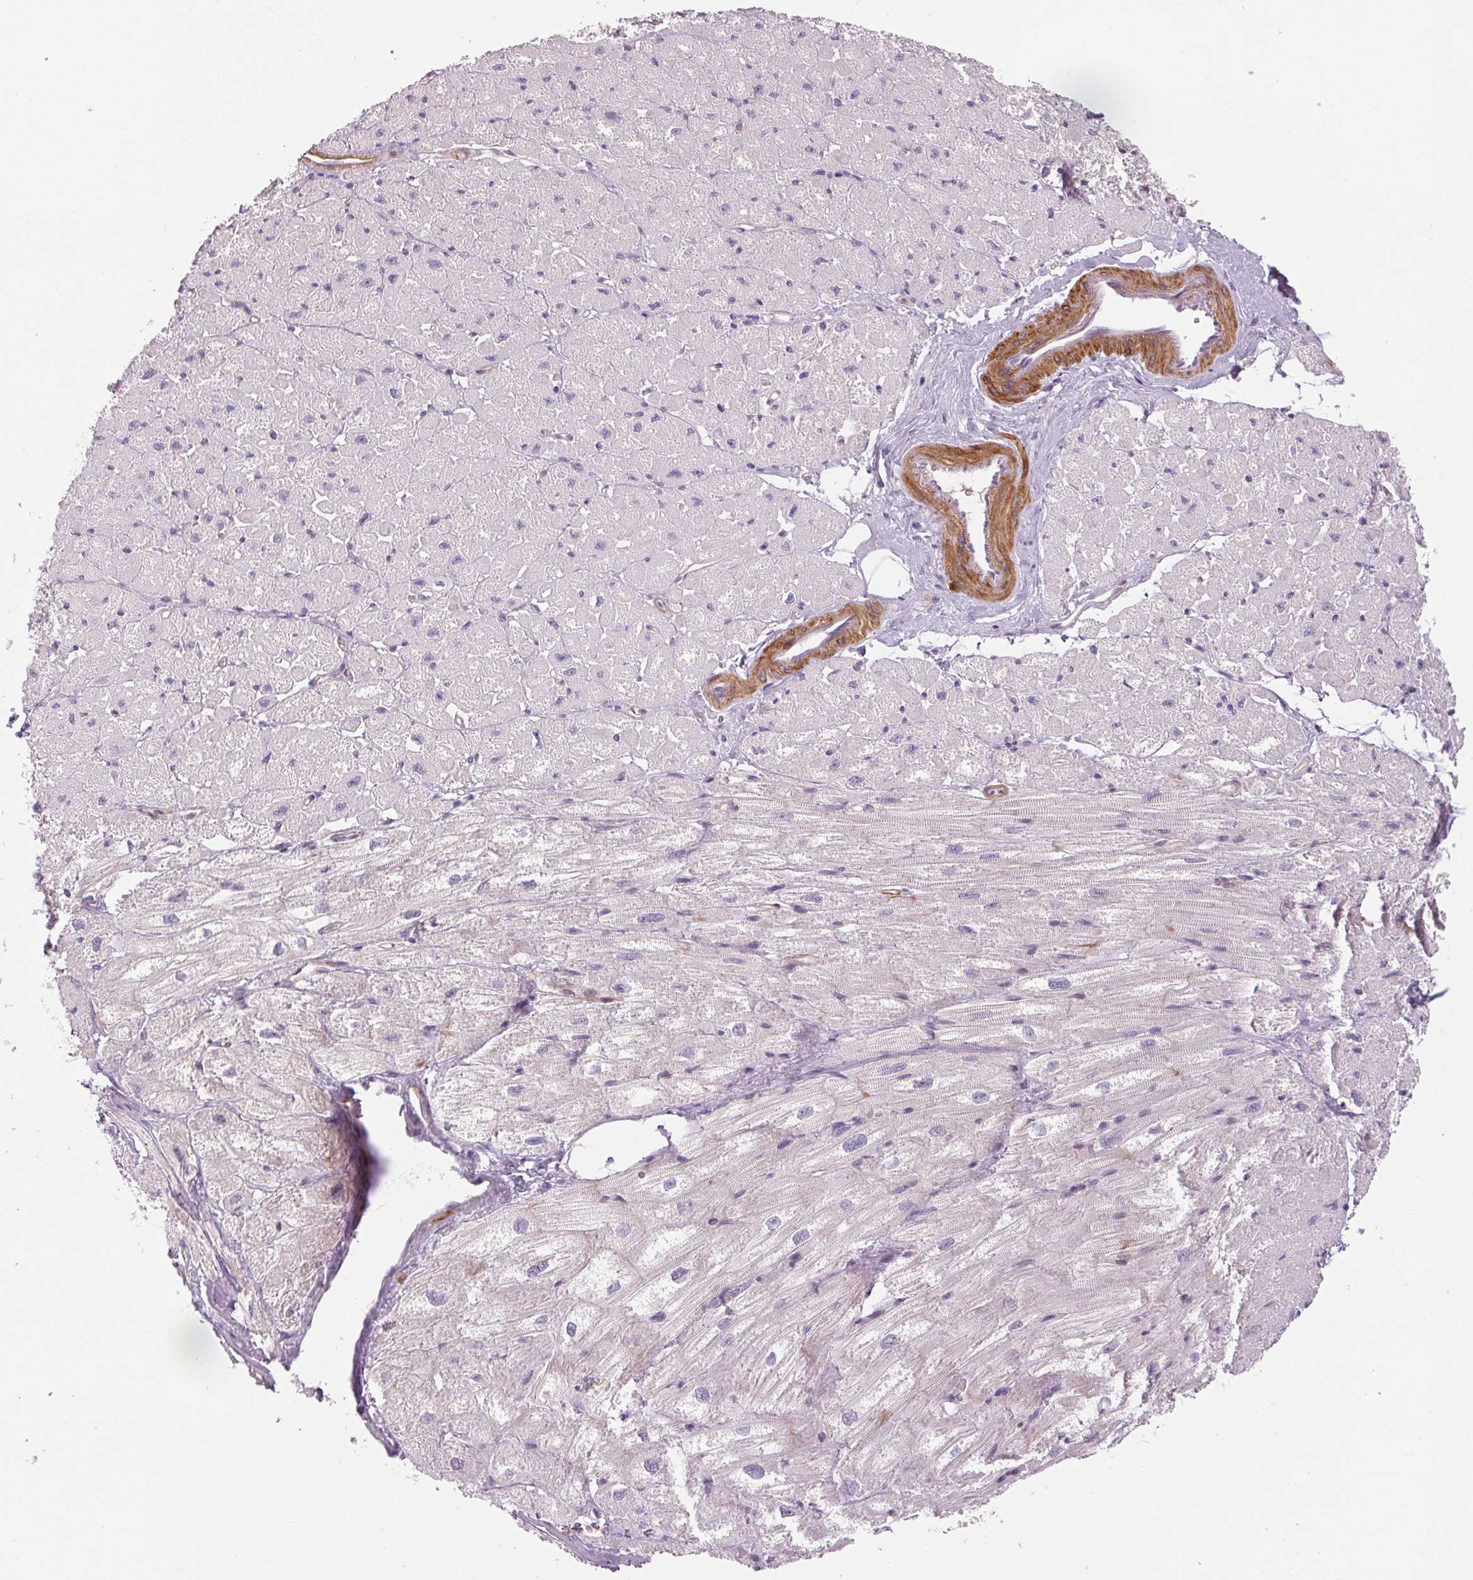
{"staining": {"intensity": "weak", "quantity": "<25%", "location": "cytoplasmic/membranous"}, "tissue": "heart muscle", "cell_type": "Cardiomyocytes", "image_type": "normal", "snomed": [{"axis": "morphology", "description": "Normal tissue, NOS"}, {"axis": "topography", "description": "Heart"}], "caption": "IHC micrograph of normal heart muscle: heart muscle stained with DAB (3,3'-diaminobenzidine) reveals no significant protein staining in cardiomyocytes. Brightfield microscopy of immunohistochemistry (IHC) stained with DAB (3,3'-diaminobenzidine) (brown) and hematoxylin (blue), captured at high magnification.", "gene": "HHLA2", "patient": {"sex": "female", "age": 62}}